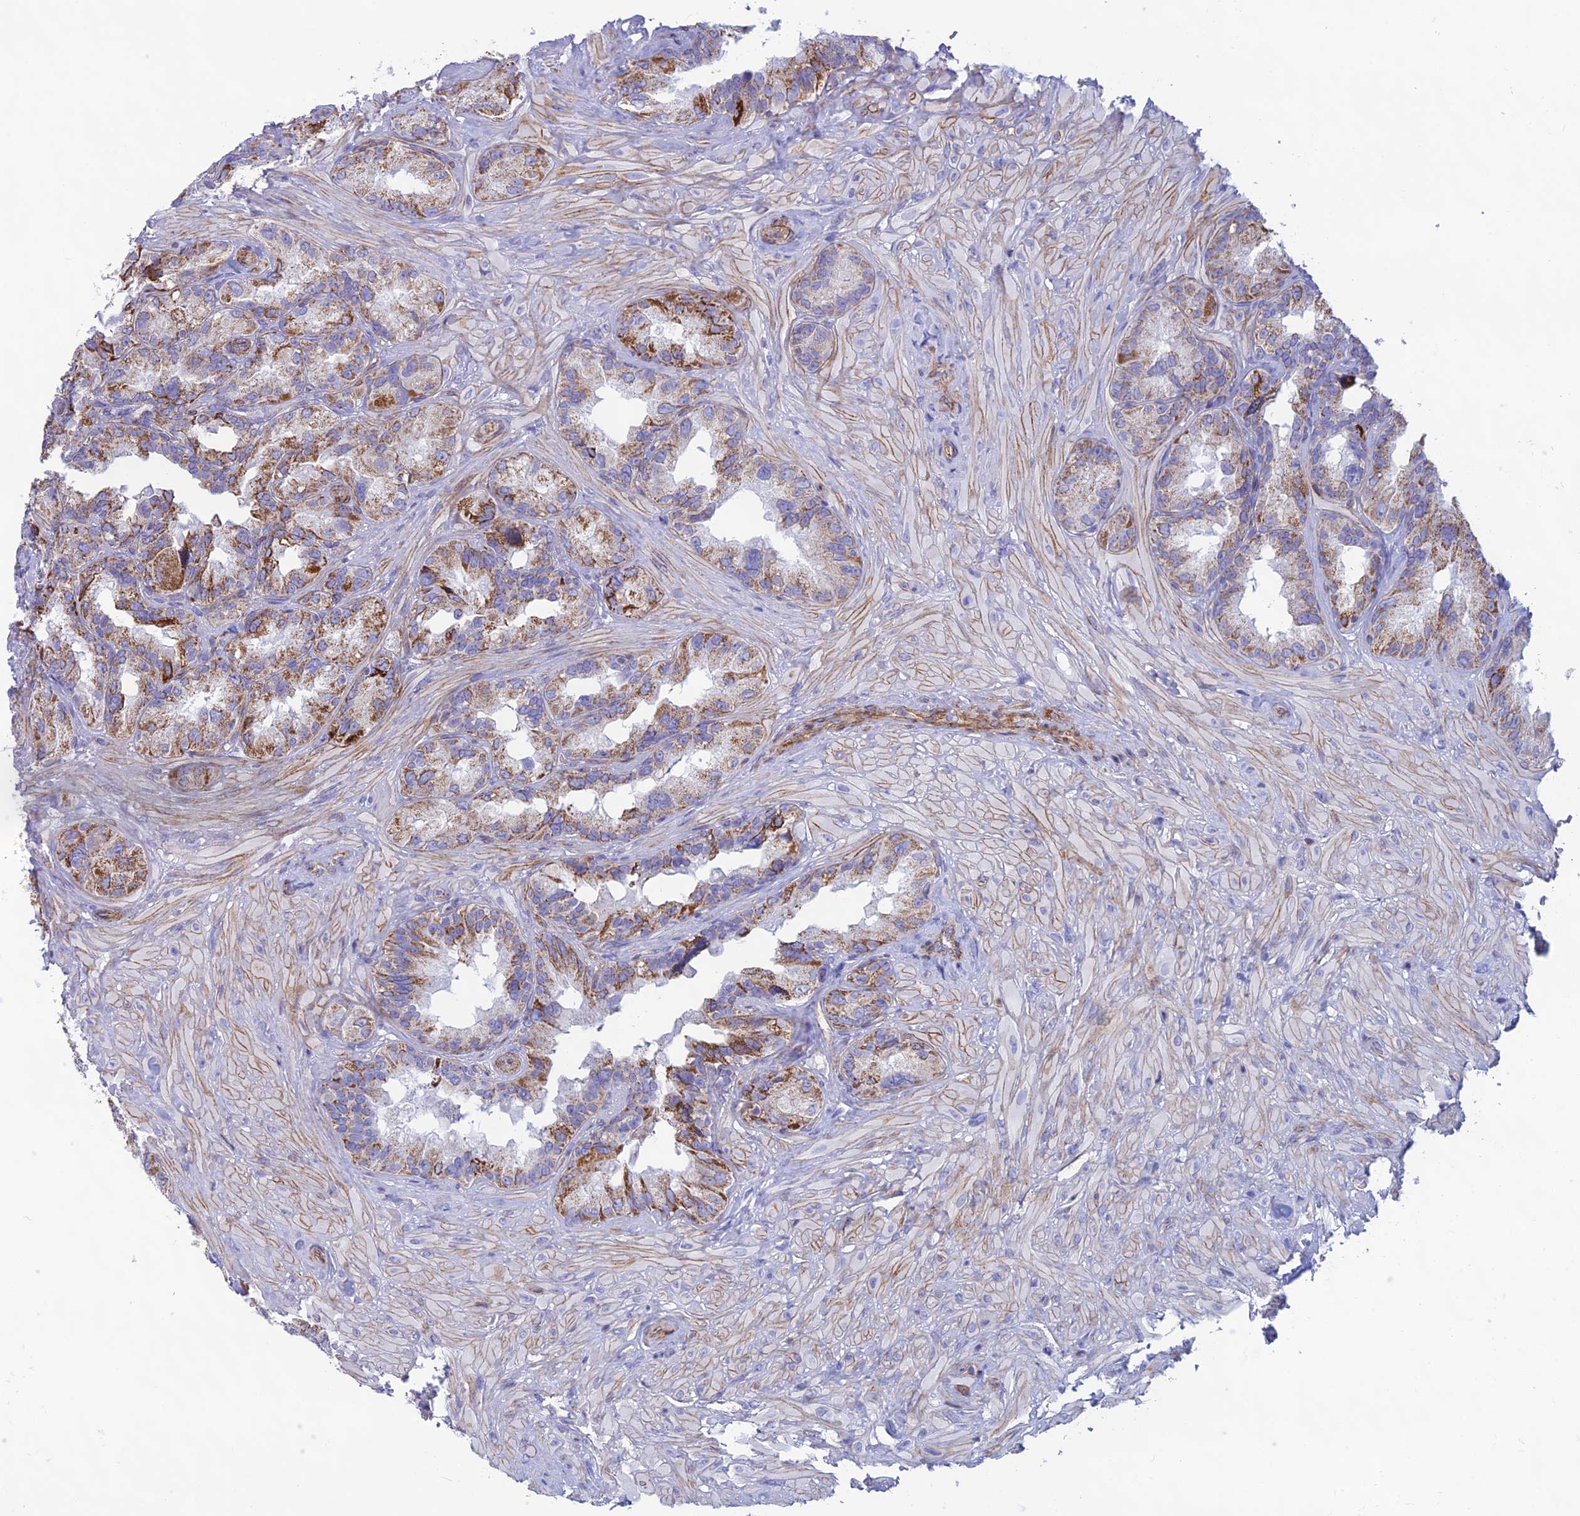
{"staining": {"intensity": "moderate", "quantity": "25%-75%", "location": "cytoplasmic/membranous"}, "tissue": "seminal vesicle", "cell_type": "Glandular cells", "image_type": "normal", "snomed": [{"axis": "morphology", "description": "Normal tissue, NOS"}, {"axis": "topography", "description": "Seminal veicle"}, {"axis": "topography", "description": "Peripheral nerve tissue"}], "caption": "Approximately 25%-75% of glandular cells in benign seminal vesicle exhibit moderate cytoplasmic/membranous protein positivity as visualized by brown immunohistochemical staining.", "gene": "POMGNT1", "patient": {"sex": "male", "age": 67}}